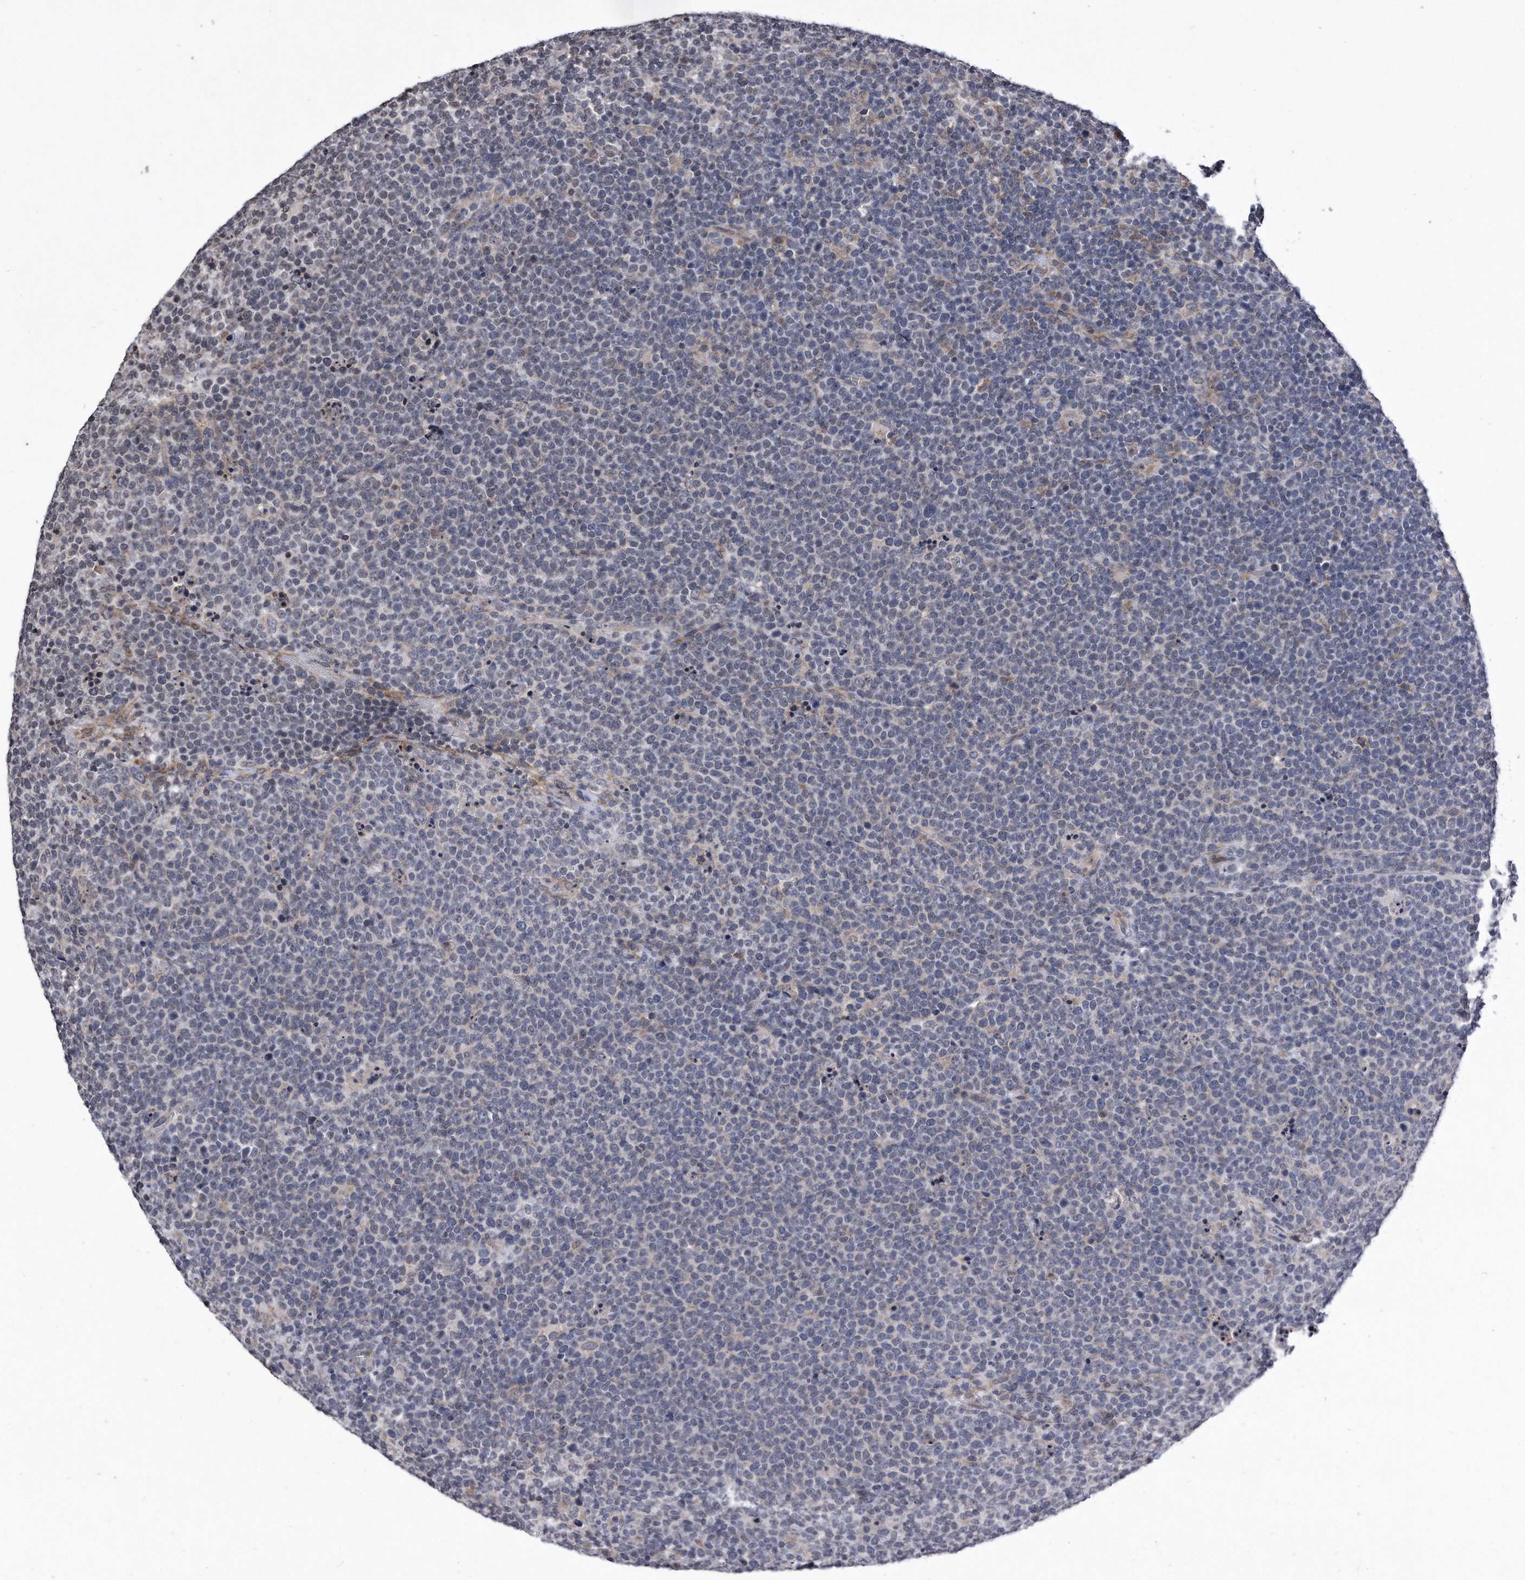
{"staining": {"intensity": "negative", "quantity": "none", "location": "none"}, "tissue": "lymphoma", "cell_type": "Tumor cells", "image_type": "cancer", "snomed": [{"axis": "morphology", "description": "Malignant lymphoma, non-Hodgkin's type, High grade"}, {"axis": "topography", "description": "Lymph node"}], "caption": "High magnification brightfield microscopy of lymphoma stained with DAB (brown) and counterstained with hematoxylin (blue): tumor cells show no significant expression.", "gene": "DAB1", "patient": {"sex": "male", "age": 61}}